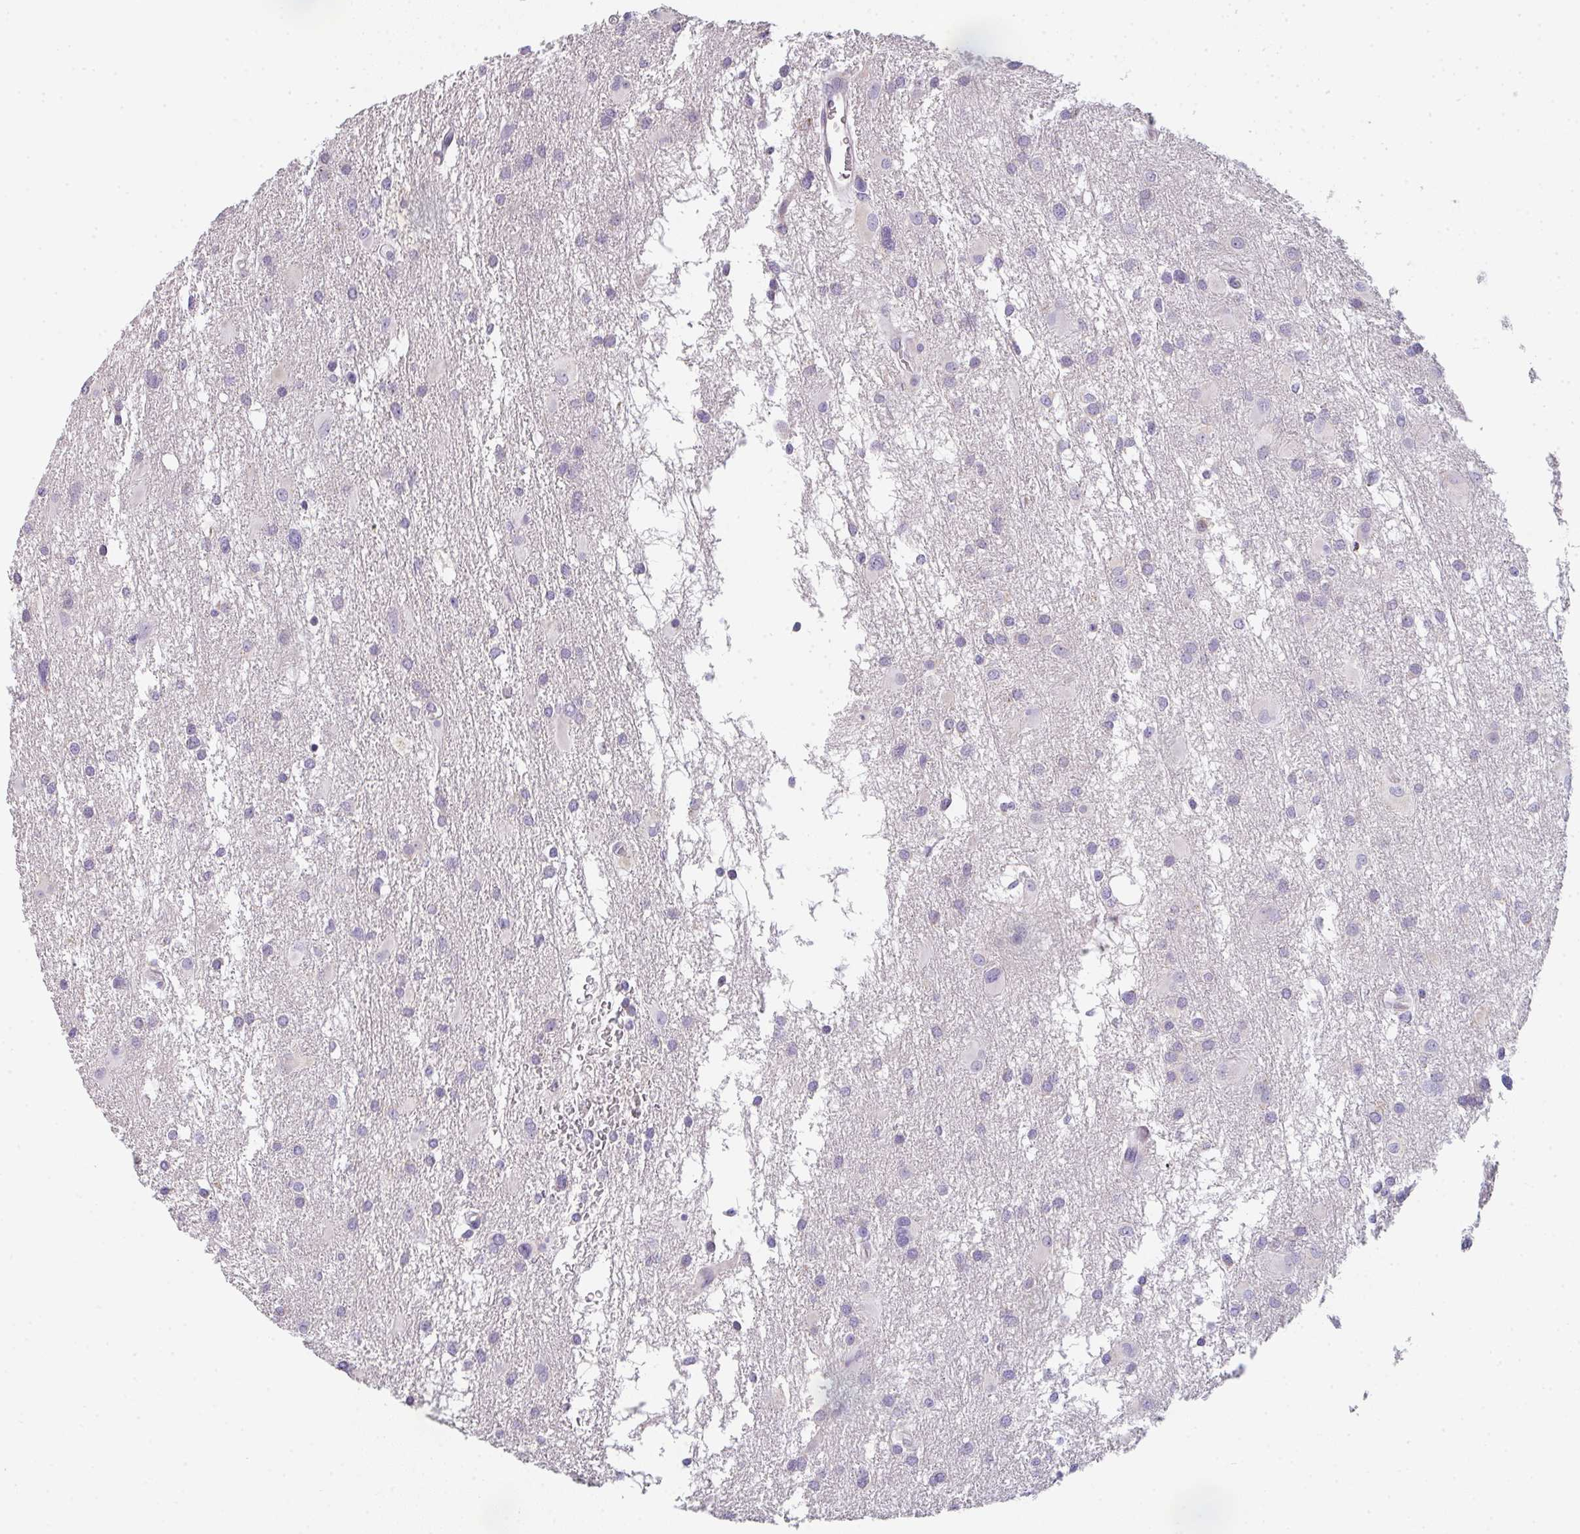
{"staining": {"intensity": "negative", "quantity": "none", "location": "none"}, "tissue": "glioma", "cell_type": "Tumor cells", "image_type": "cancer", "snomed": [{"axis": "morphology", "description": "Glioma, malignant, High grade"}, {"axis": "topography", "description": "Brain"}], "caption": "Micrograph shows no significant protein positivity in tumor cells of malignant glioma (high-grade).", "gene": "CACNA1S", "patient": {"sex": "male", "age": 53}}